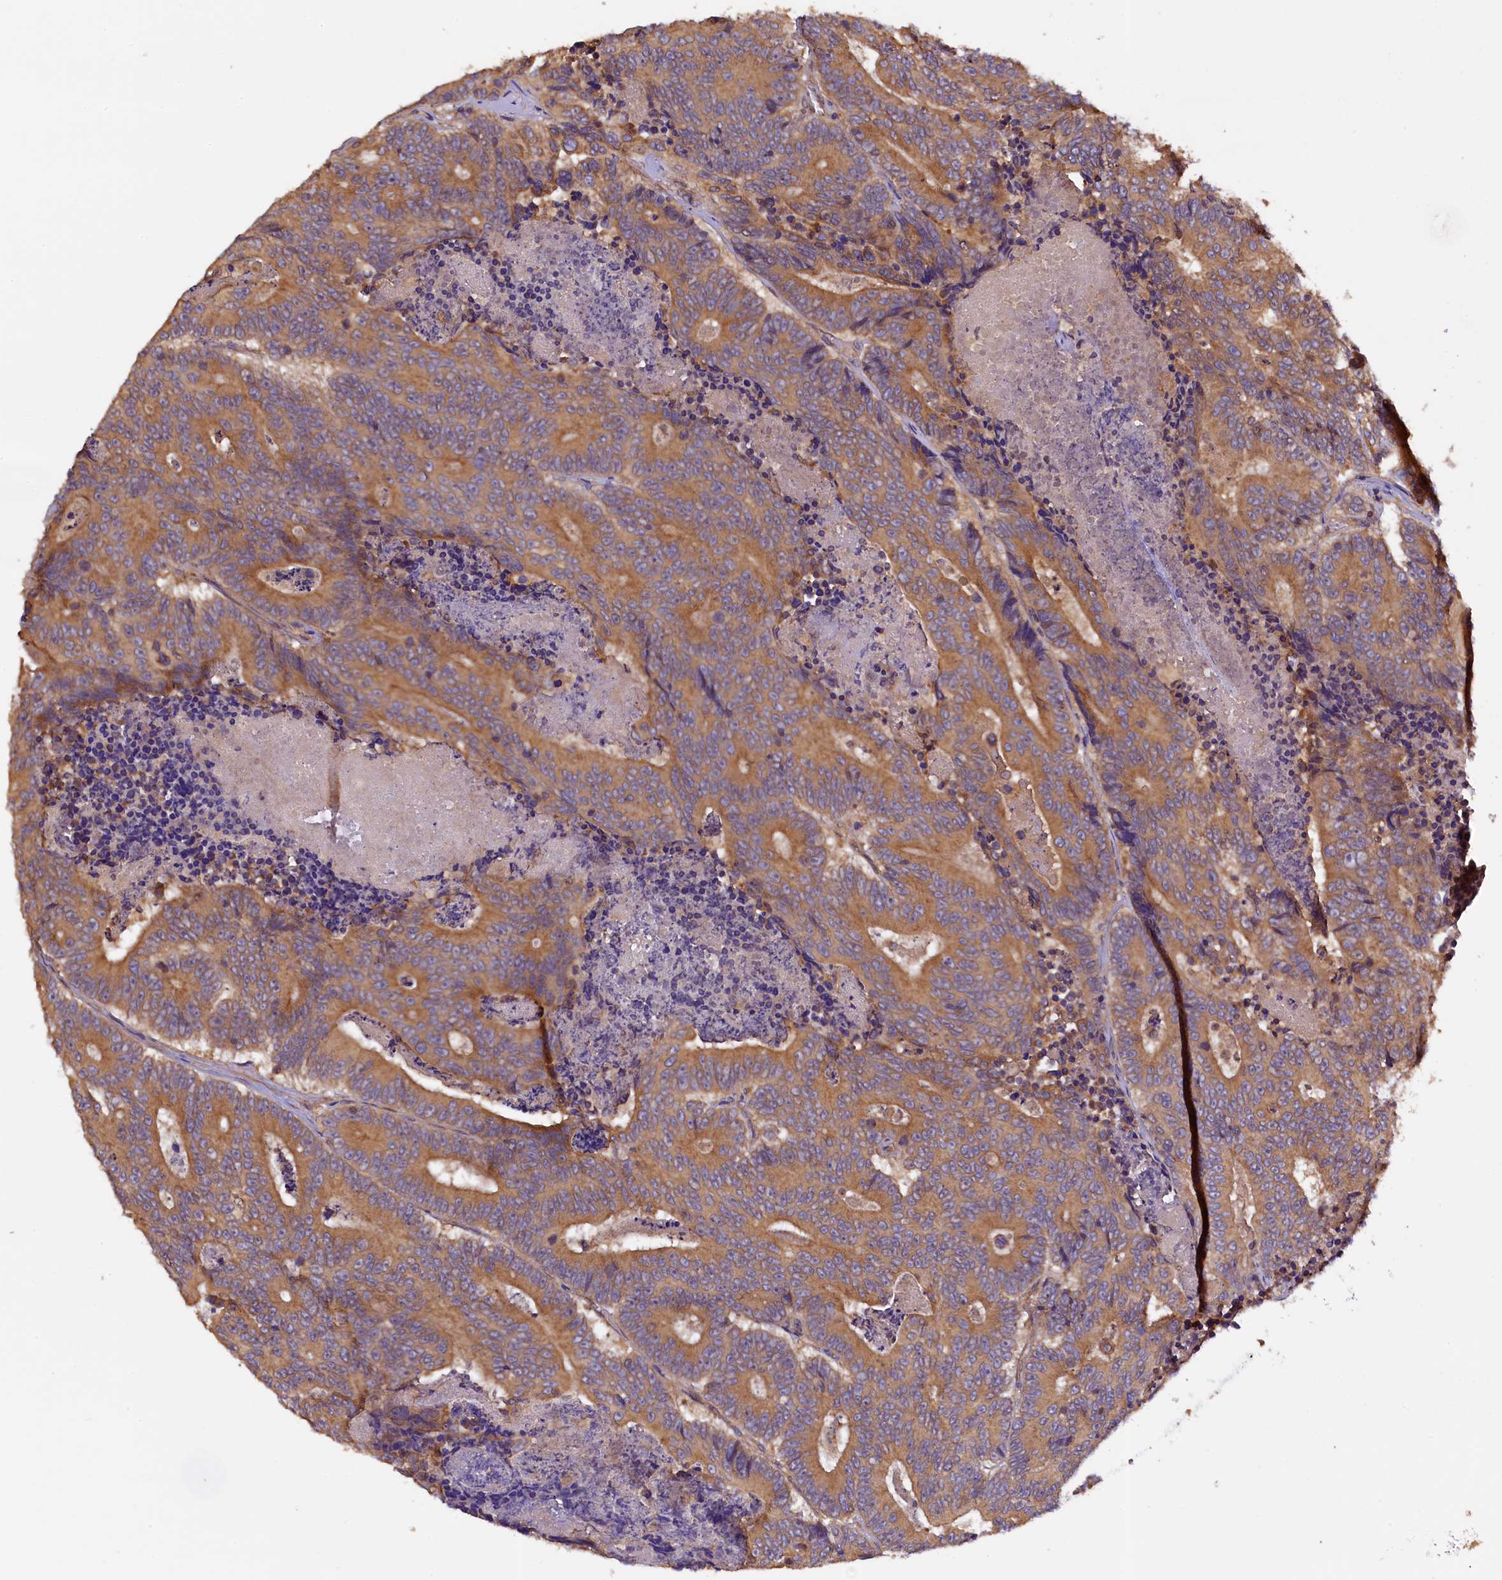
{"staining": {"intensity": "moderate", "quantity": ">75%", "location": "cytoplasmic/membranous"}, "tissue": "colorectal cancer", "cell_type": "Tumor cells", "image_type": "cancer", "snomed": [{"axis": "morphology", "description": "Adenocarcinoma, NOS"}, {"axis": "topography", "description": "Colon"}], "caption": "Tumor cells show moderate cytoplasmic/membranous positivity in approximately >75% of cells in colorectal adenocarcinoma. (Brightfield microscopy of DAB IHC at high magnification).", "gene": "KLC2", "patient": {"sex": "male", "age": 83}}